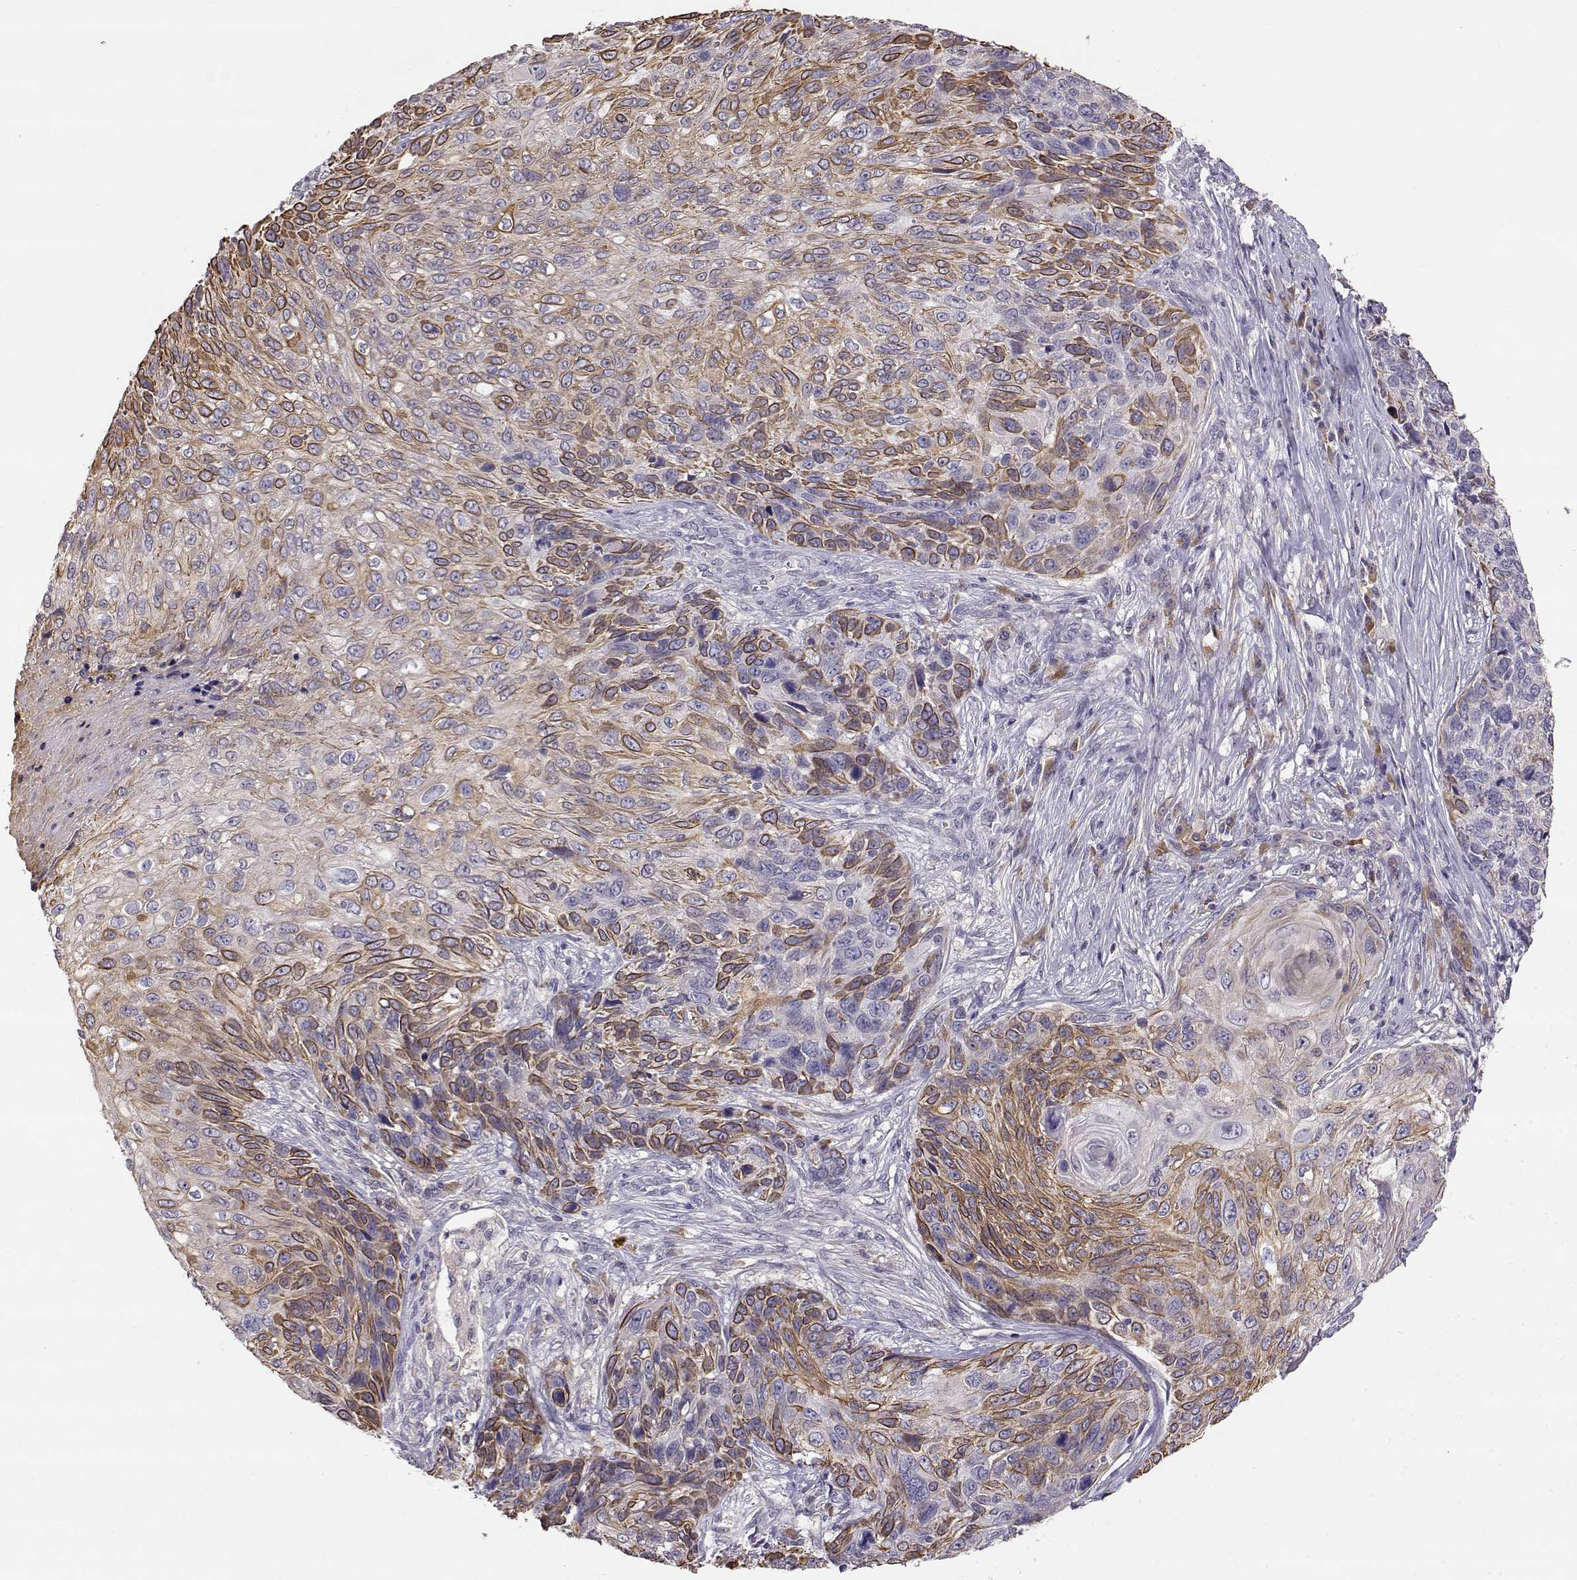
{"staining": {"intensity": "strong", "quantity": "25%-75%", "location": "cytoplasmic/membranous"}, "tissue": "skin cancer", "cell_type": "Tumor cells", "image_type": "cancer", "snomed": [{"axis": "morphology", "description": "Squamous cell carcinoma, NOS"}, {"axis": "topography", "description": "Skin"}], "caption": "Tumor cells show high levels of strong cytoplasmic/membranous staining in approximately 25%-75% of cells in human squamous cell carcinoma (skin). Nuclei are stained in blue.", "gene": "TACR1", "patient": {"sex": "male", "age": 92}}